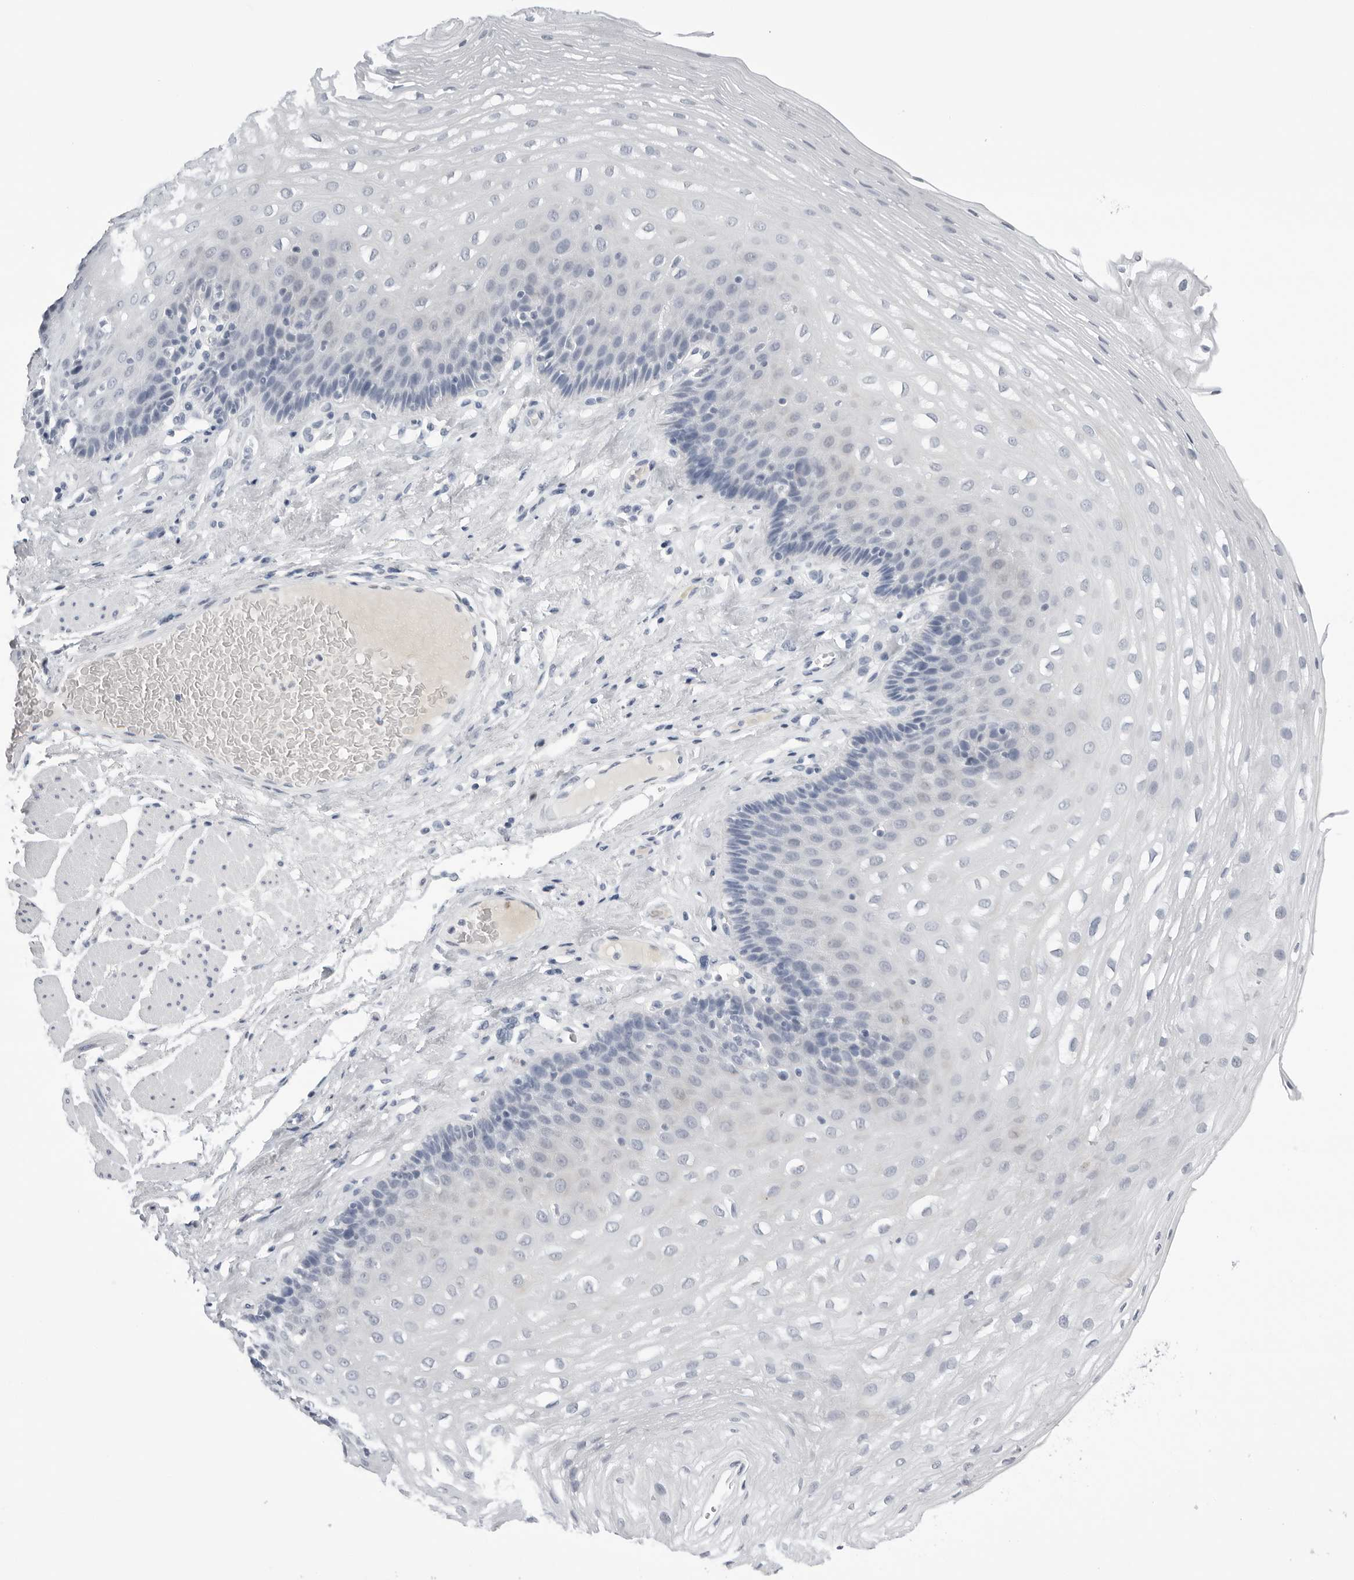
{"staining": {"intensity": "negative", "quantity": "none", "location": "none"}, "tissue": "esophagus", "cell_type": "Squamous epithelial cells", "image_type": "normal", "snomed": [{"axis": "morphology", "description": "Normal tissue, NOS"}, {"axis": "topography", "description": "Esophagus"}], "caption": "Immunohistochemistry (IHC) histopathology image of normal esophagus stained for a protein (brown), which demonstrates no positivity in squamous epithelial cells.", "gene": "ZNF502", "patient": {"sex": "female", "age": 66}}